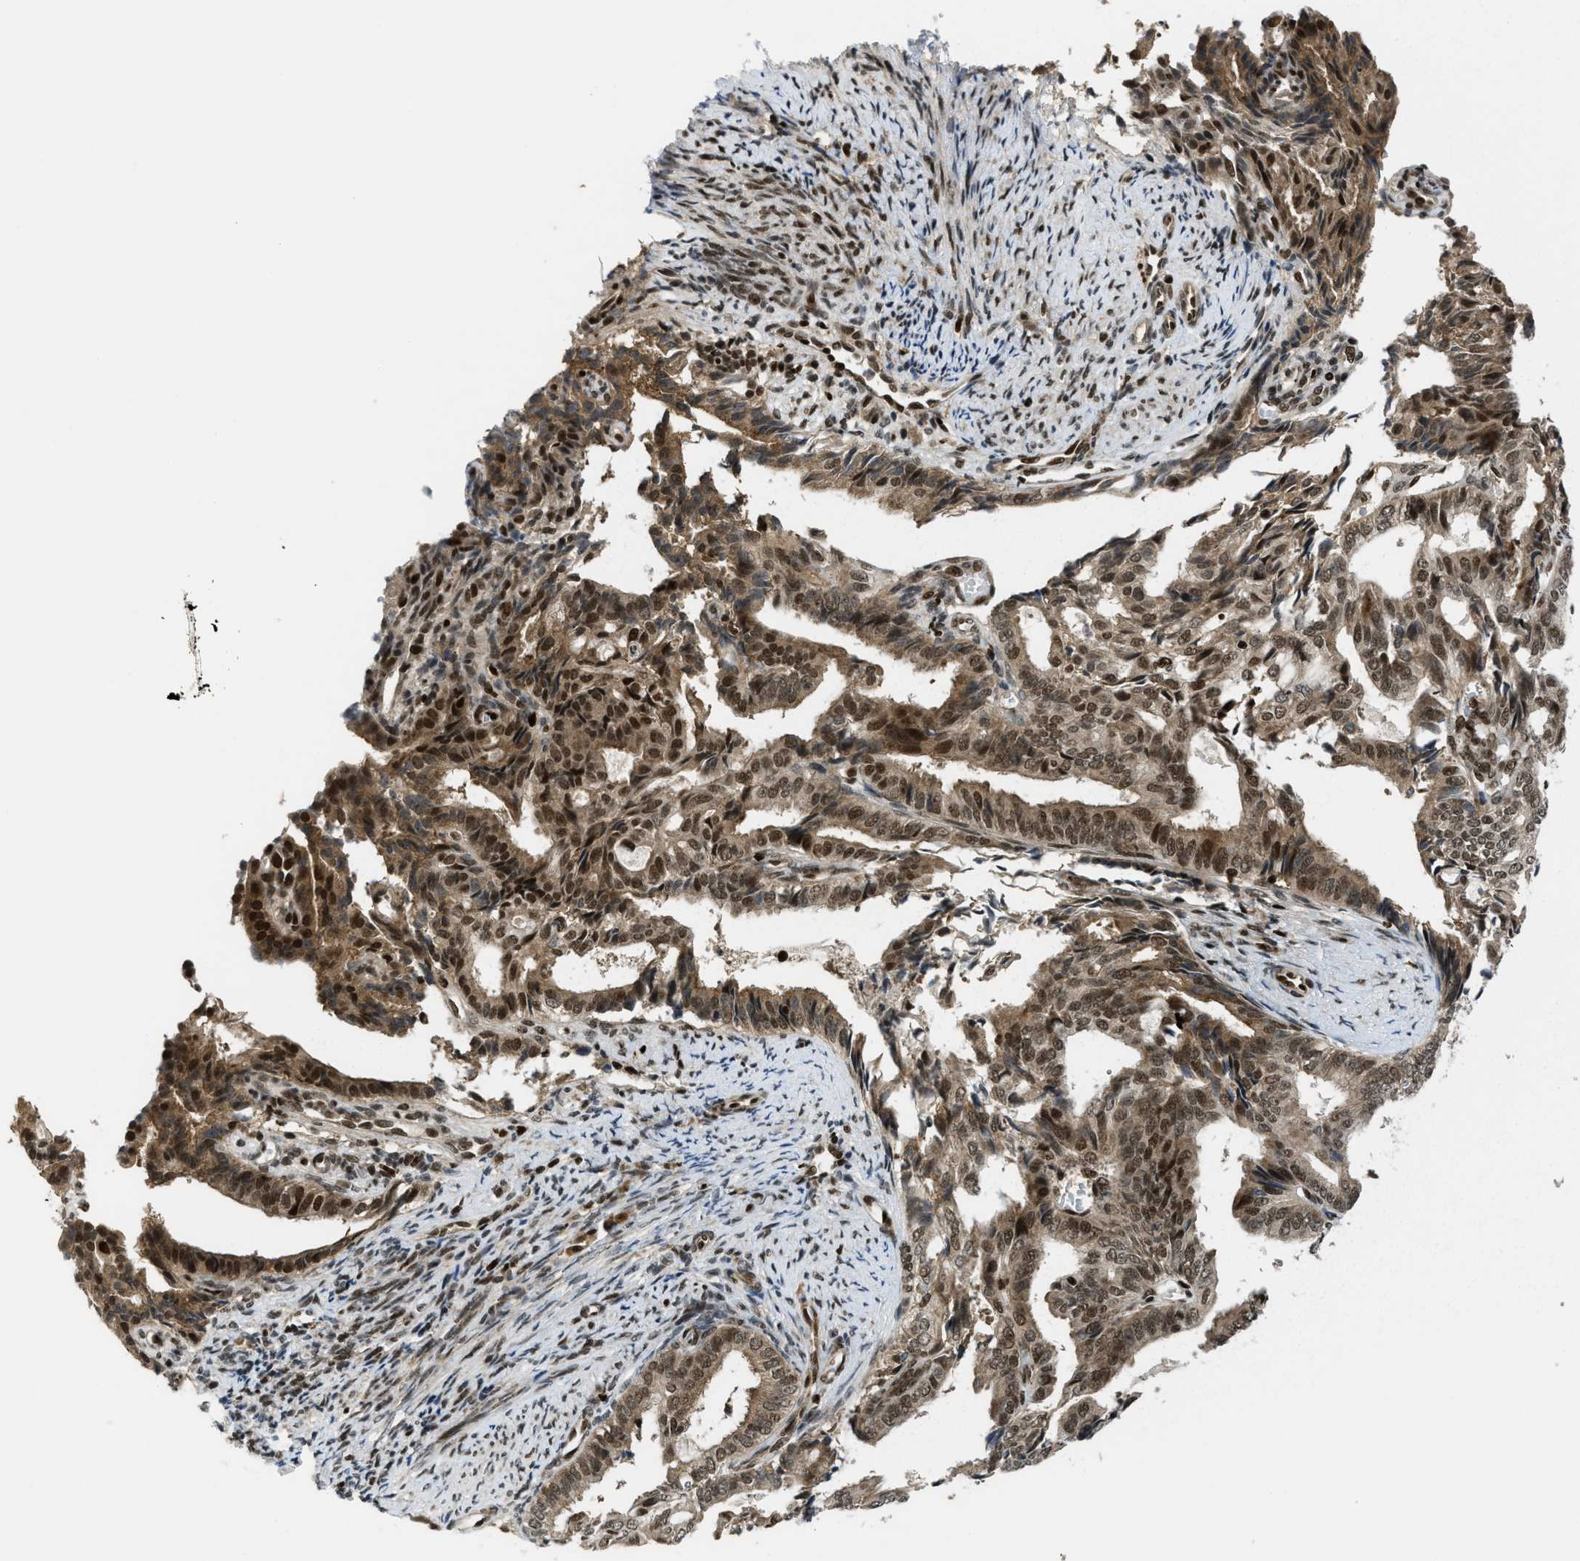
{"staining": {"intensity": "strong", "quantity": ">75%", "location": "nuclear"}, "tissue": "endometrial cancer", "cell_type": "Tumor cells", "image_type": "cancer", "snomed": [{"axis": "morphology", "description": "Adenocarcinoma, NOS"}, {"axis": "topography", "description": "Endometrium"}], "caption": "Endometrial cancer stained for a protein exhibits strong nuclear positivity in tumor cells.", "gene": "RFX5", "patient": {"sex": "female", "age": 58}}